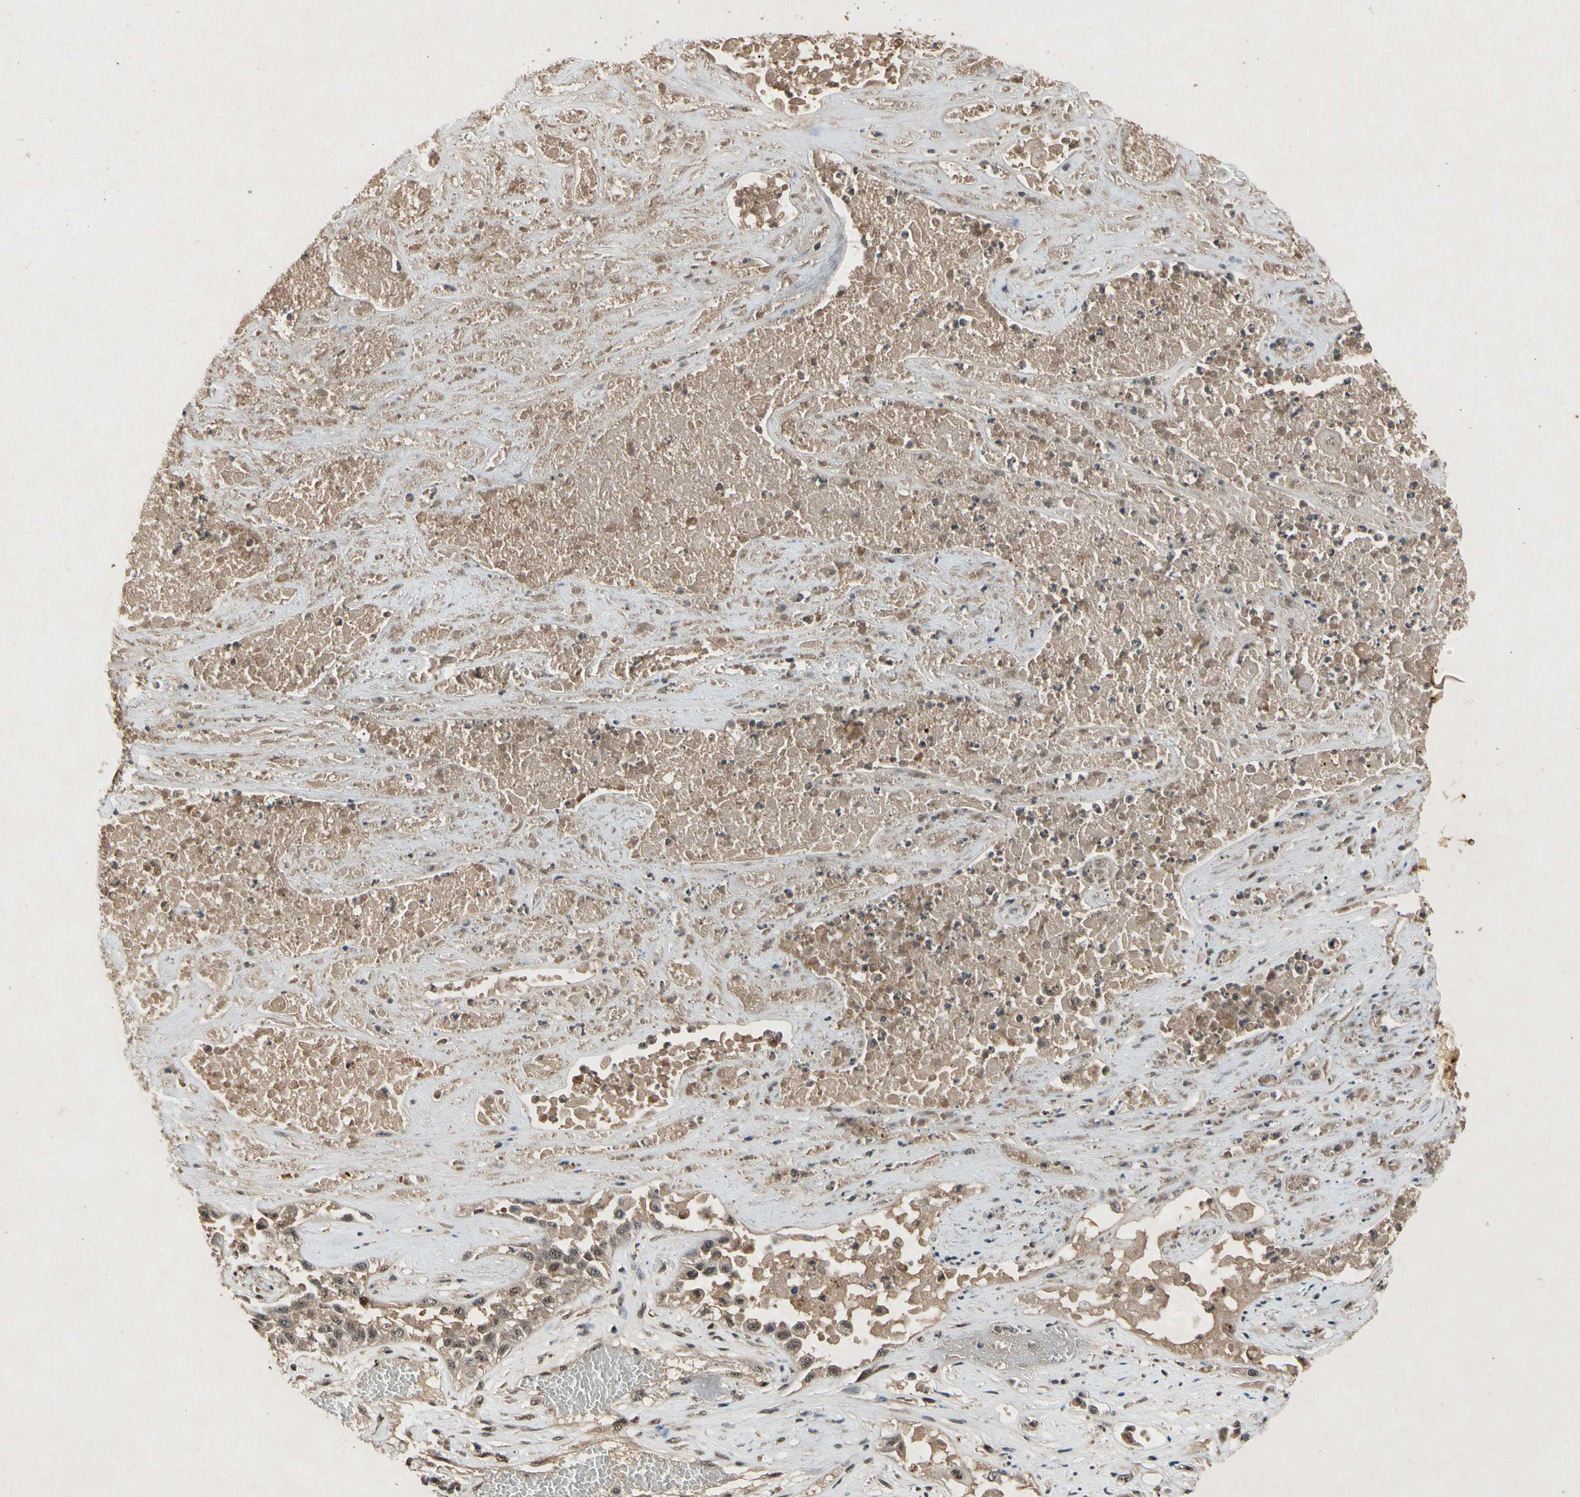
{"staining": {"intensity": "moderate", "quantity": ">75%", "location": "cytoplasmic/membranous,nuclear"}, "tissue": "lung cancer", "cell_type": "Tumor cells", "image_type": "cancer", "snomed": [{"axis": "morphology", "description": "Squamous cell carcinoma, NOS"}, {"axis": "topography", "description": "Lung"}], "caption": "Immunohistochemical staining of squamous cell carcinoma (lung) reveals medium levels of moderate cytoplasmic/membranous and nuclear protein expression in about >75% of tumor cells.", "gene": "PML", "patient": {"sex": "male", "age": 71}}